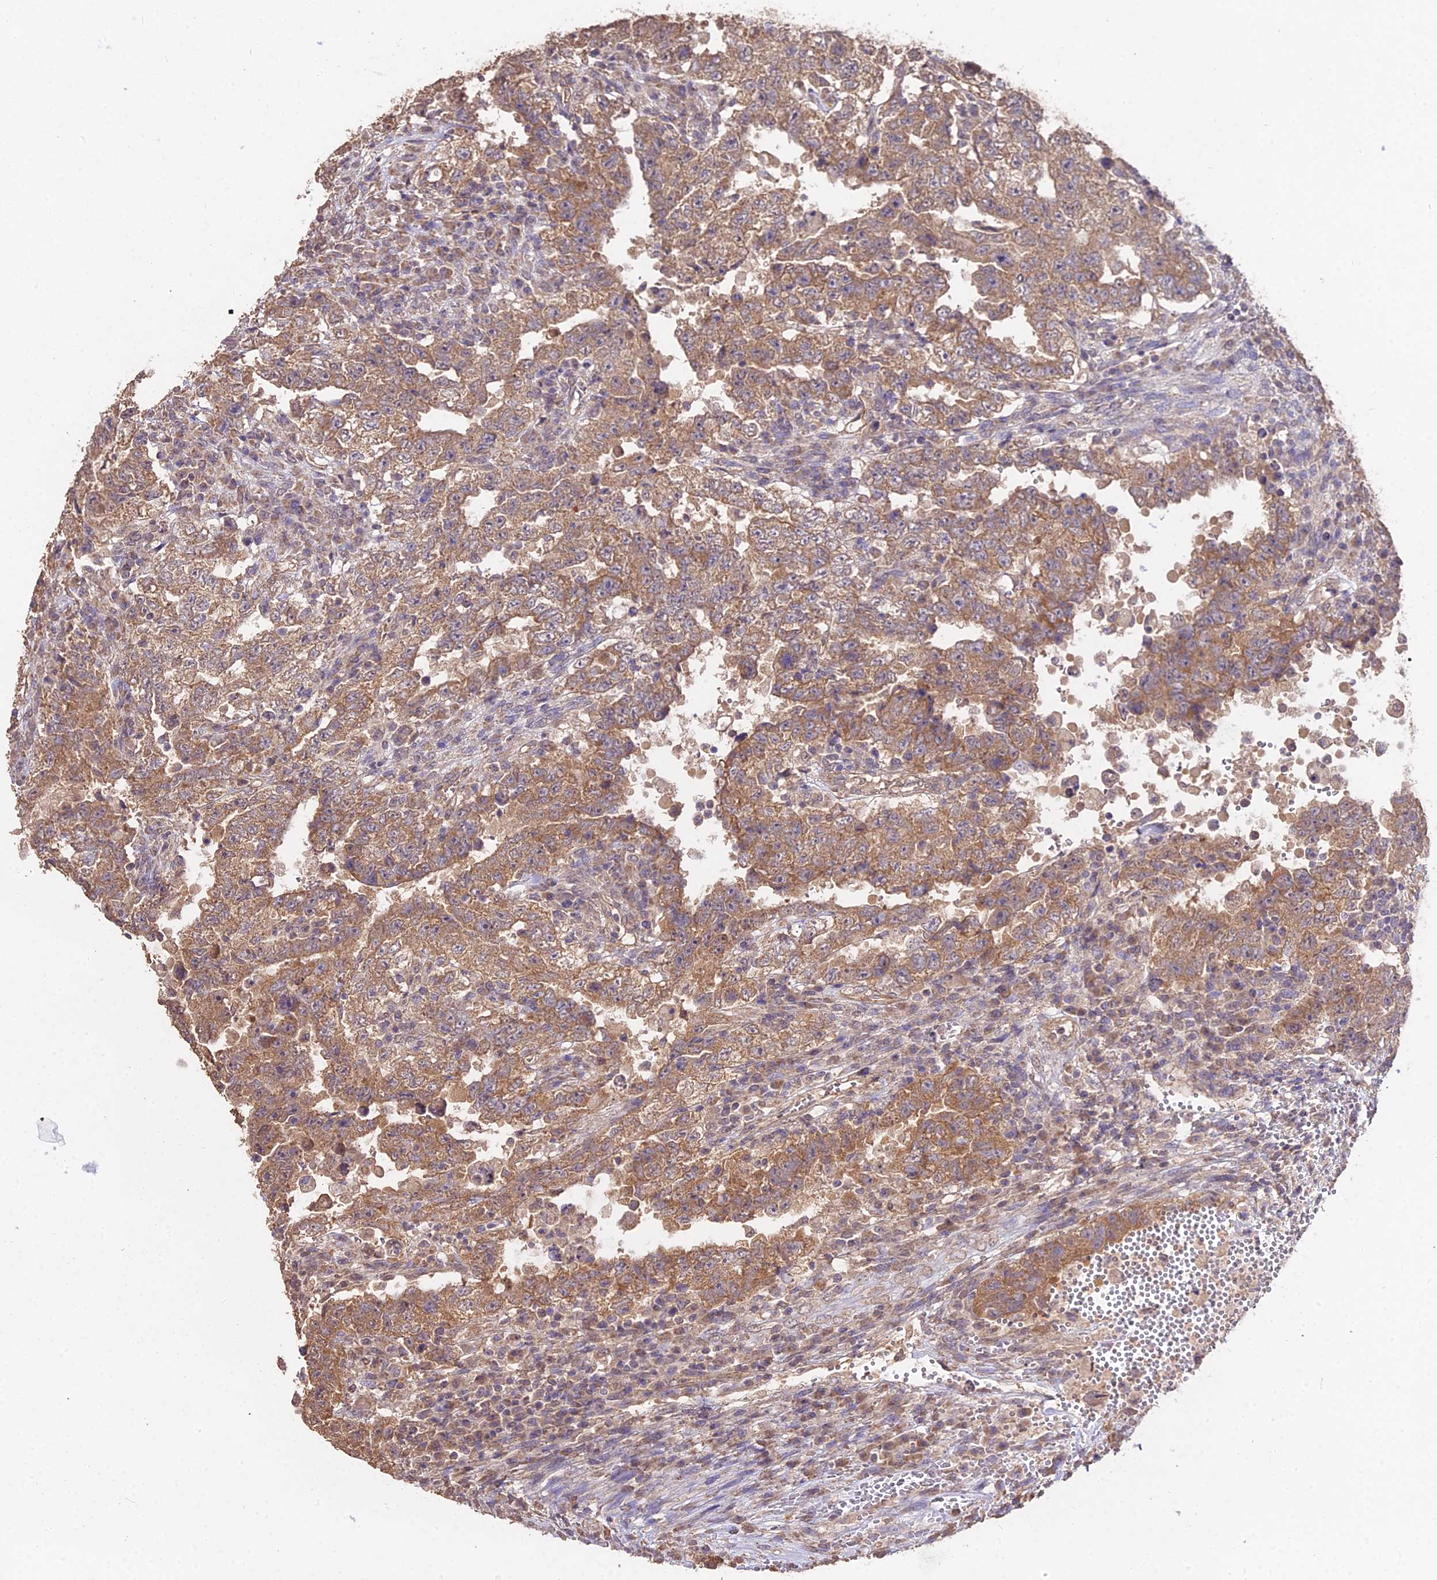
{"staining": {"intensity": "moderate", "quantity": ">75%", "location": "cytoplasmic/membranous"}, "tissue": "testis cancer", "cell_type": "Tumor cells", "image_type": "cancer", "snomed": [{"axis": "morphology", "description": "Carcinoma, Embryonal, NOS"}, {"axis": "topography", "description": "Testis"}], "caption": "High-power microscopy captured an immunohistochemistry (IHC) image of testis cancer (embryonal carcinoma), revealing moderate cytoplasmic/membranous staining in approximately >75% of tumor cells.", "gene": "METTL13", "patient": {"sex": "male", "age": 26}}